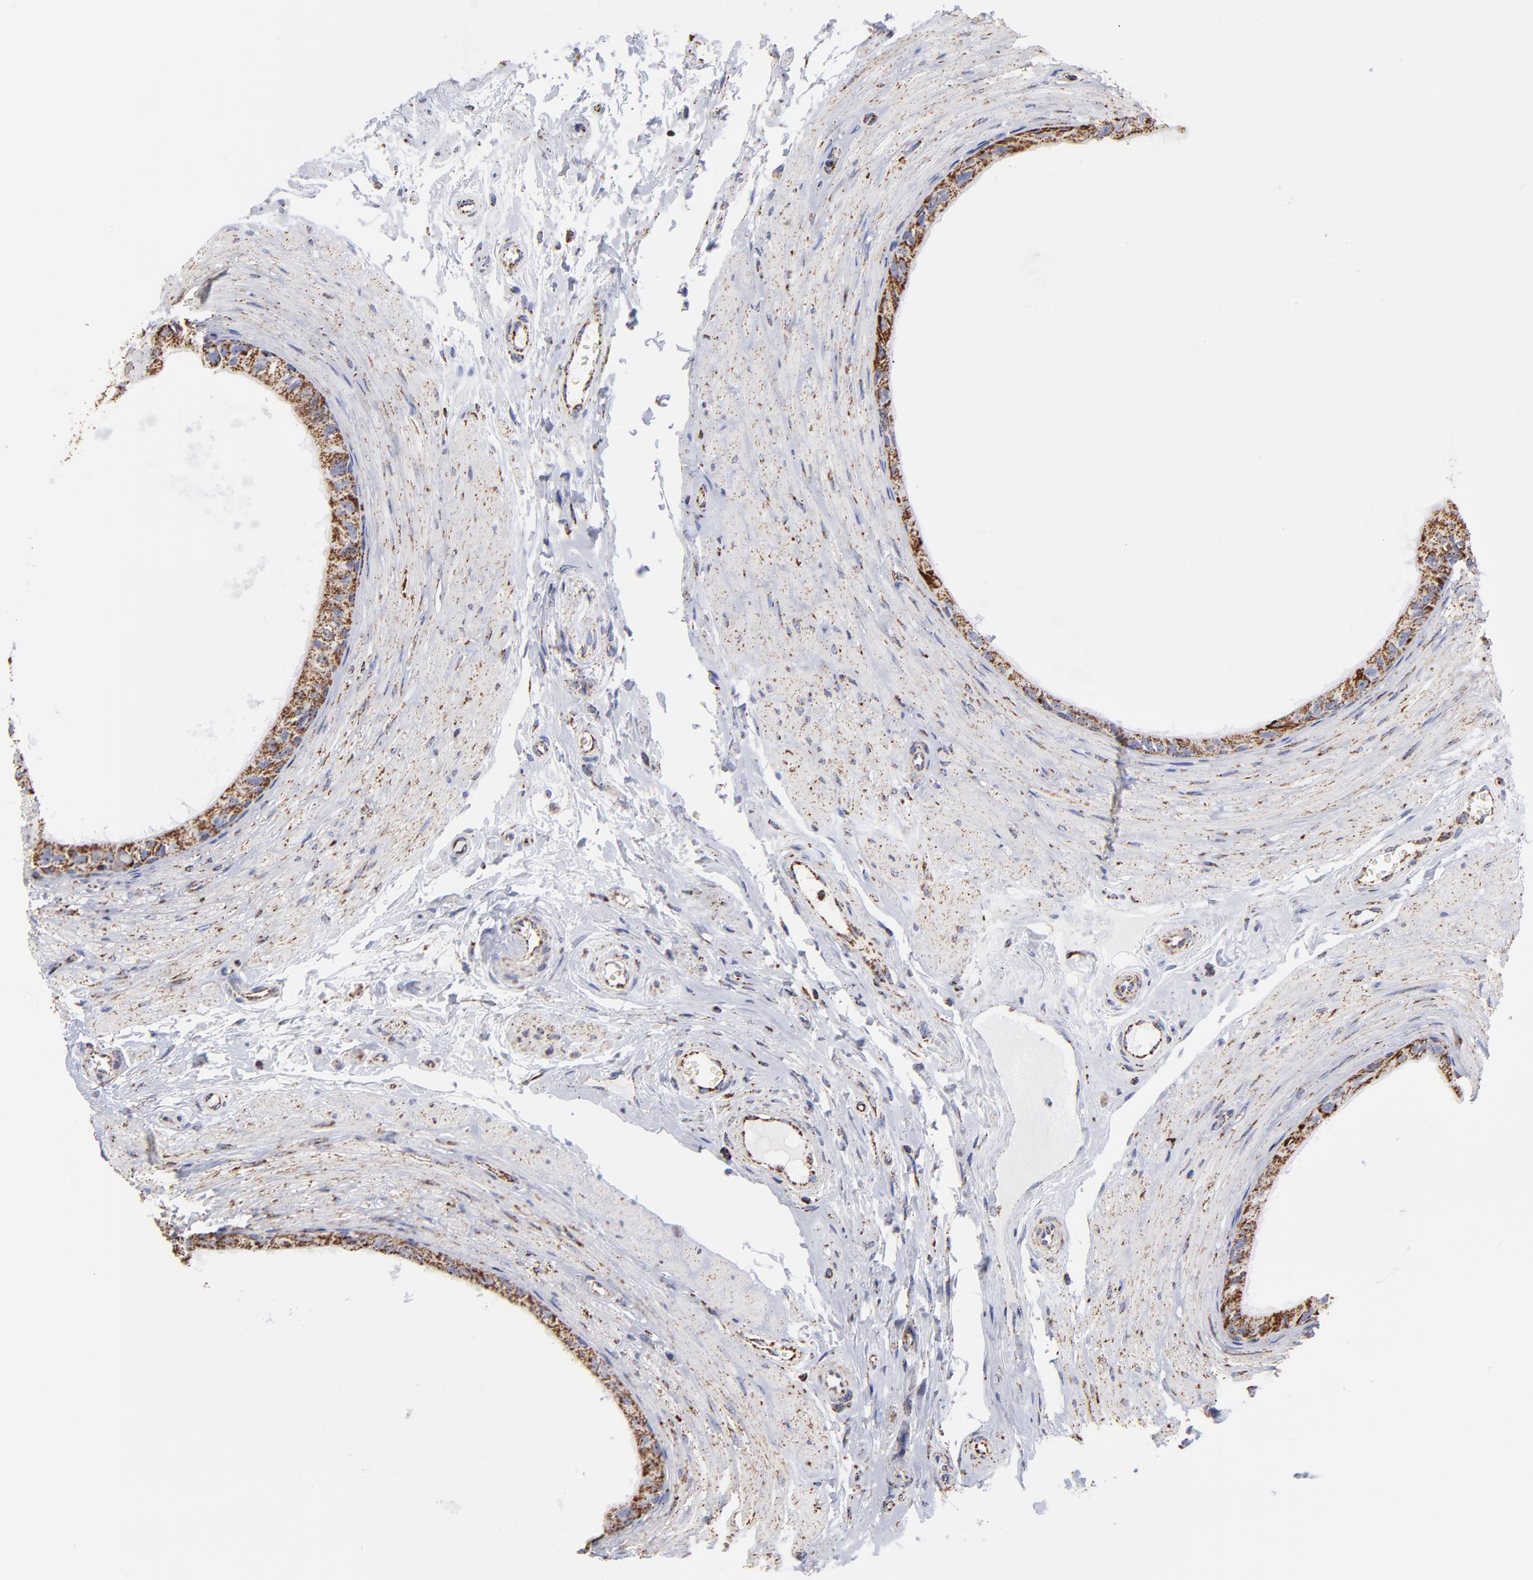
{"staining": {"intensity": "strong", "quantity": ">75%", "location": "cytoplasmic/membranous"}, "tissue": "epididymis", "cell_type": "Glandular cells", "image_type": "normal", "snomed": [{"axis": "morphology", "description": "Normal tissue, NOS"}, {"axis": "topography", "description": "Epididymis"}], "caption": "Epididymis stained for a protein (brown) exhibits strong cytoplasmic/membranous positive expression in approximately >75% of glandular cells.", "gene": "PHB1", "patient": {"sex": "male", "age": 68}}